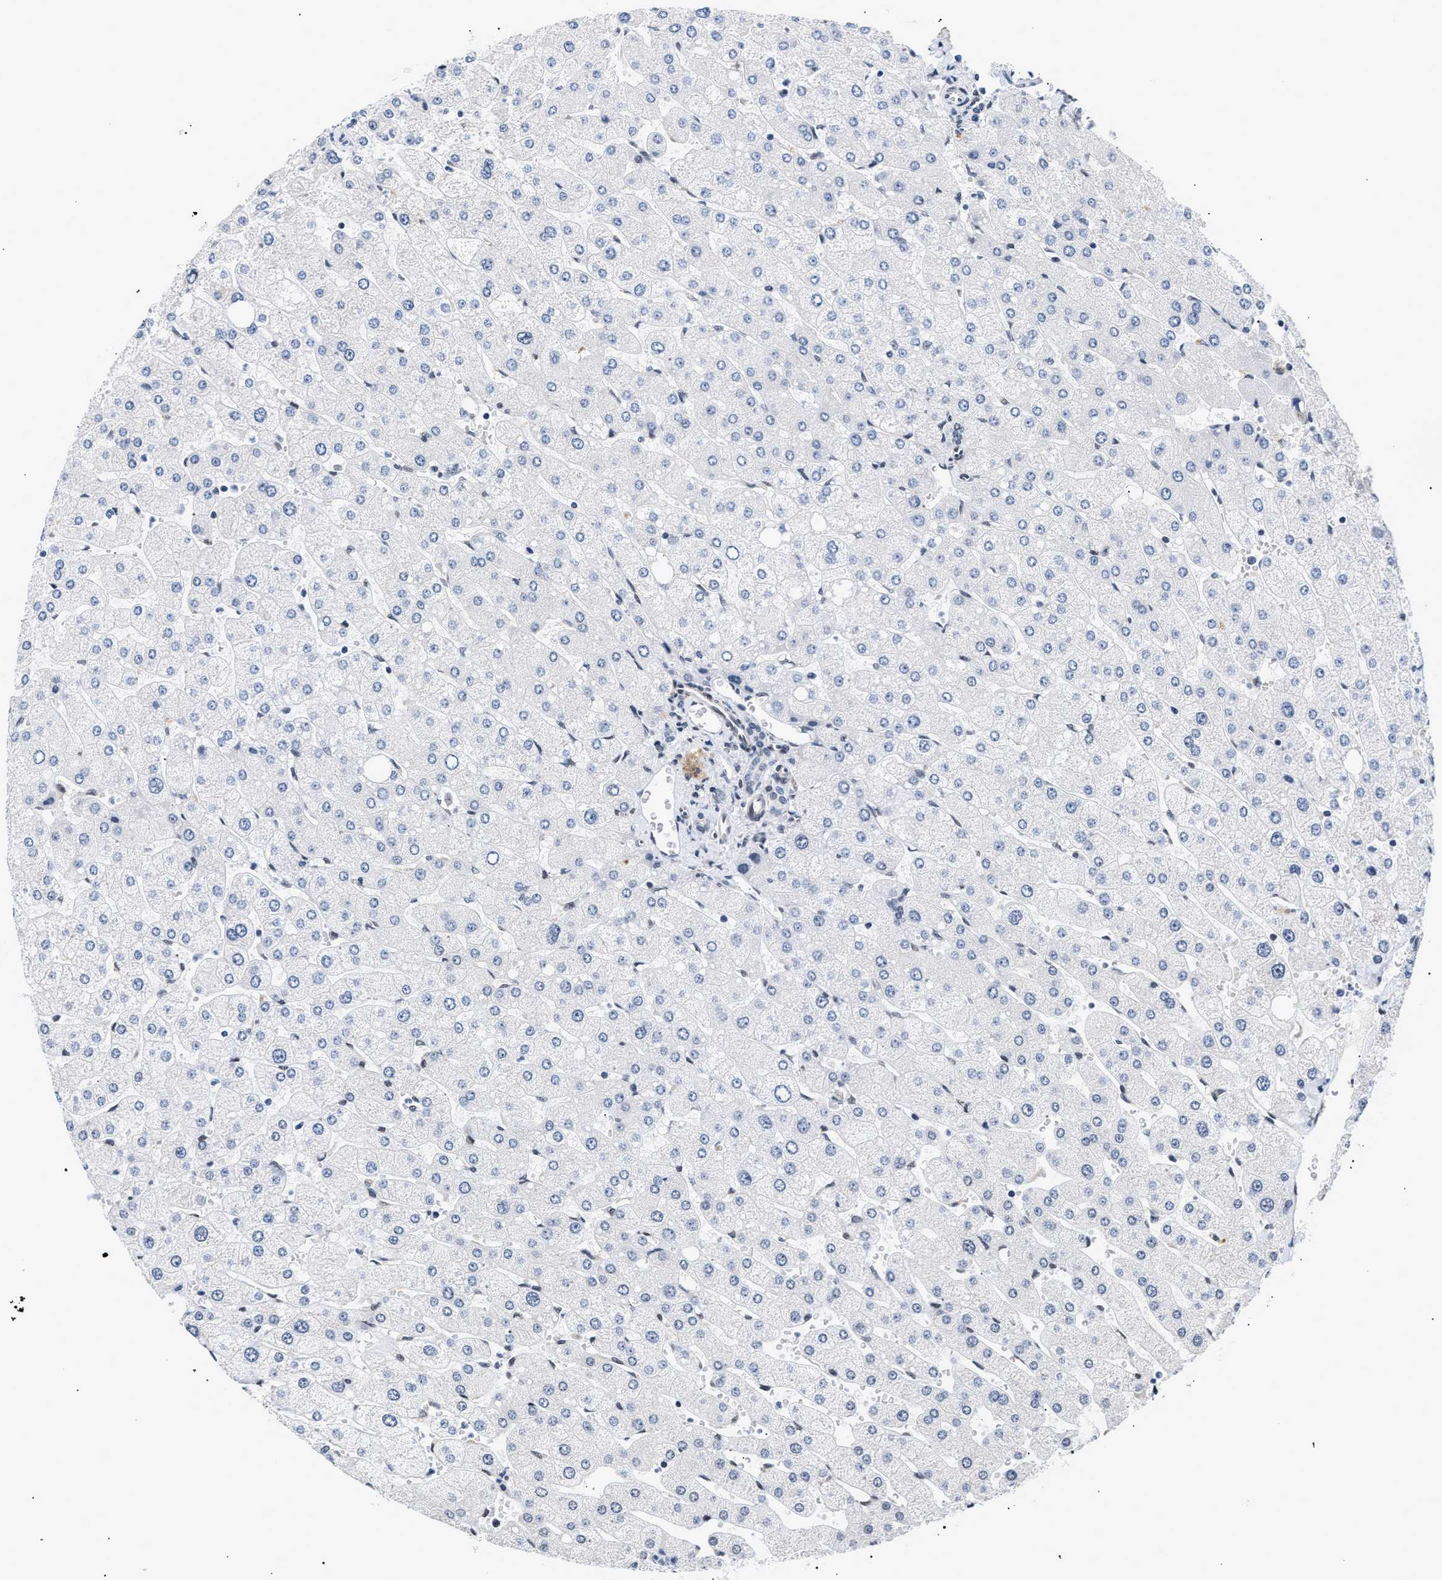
{"staining": {"intensity": "negative", "quantity": "none", "location": "none"}, "tissue": "liver", "cell_type": "Cholangiocytes", "image_type": "normal", "snomed": [{"axis": "morphology", "description": "Normal tissue, NOS"}, {"axis": "topography", "description": "Liver"}], "caption": "A high-resolution micrograph shows immunohistochemistry (IHC) staining of normal liver, which displays no significant expression in cholangiocytes. (Stains: DAB (3,3'-diaminobenzidine) immunohistochemistry with hematoxylin counter stain, Microscopy: brightfield microscopy at high magnification).", "gene": "THOC1", "patient": {"sex": "male", "age": 55}}